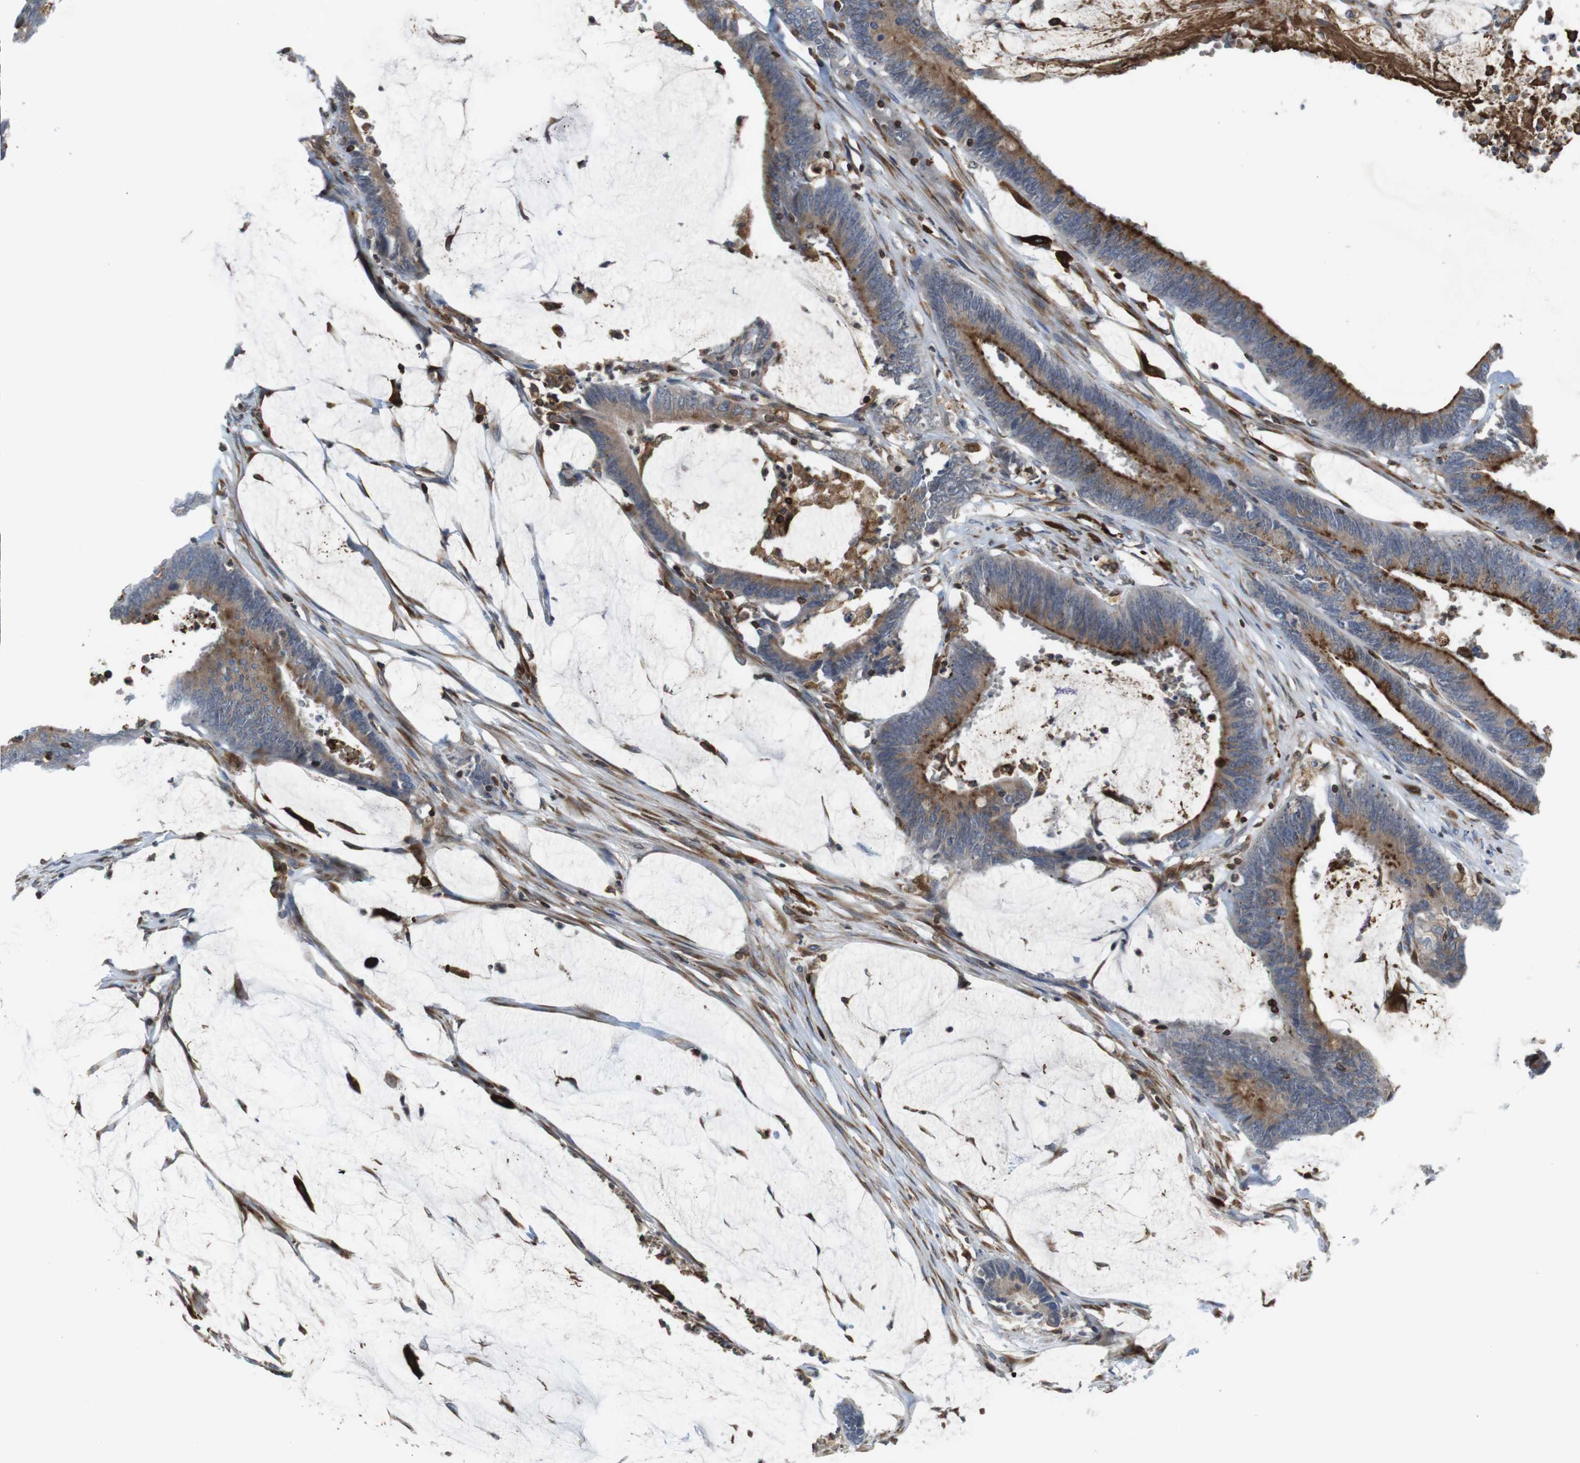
{"staining": {"intensity": "strong", "quantity": ">75%", "location": "cytoplasmic/membranous"}, "tissue": "colorectal cancer", "cell_type": "Tumor cells", "image_type": "cancer", "snomed": [{"axis": "morphology", "description": "Adenocarcinoma, NOS"}, {"axis": "topography", "description": "Rectum"}], "caption": "Colorectal adenocarcinoma stained with a protein marker displays strong staining in tumor cells.", "gene": "ARL6IP5", "patient": {"sex": "female", "age": 66}}